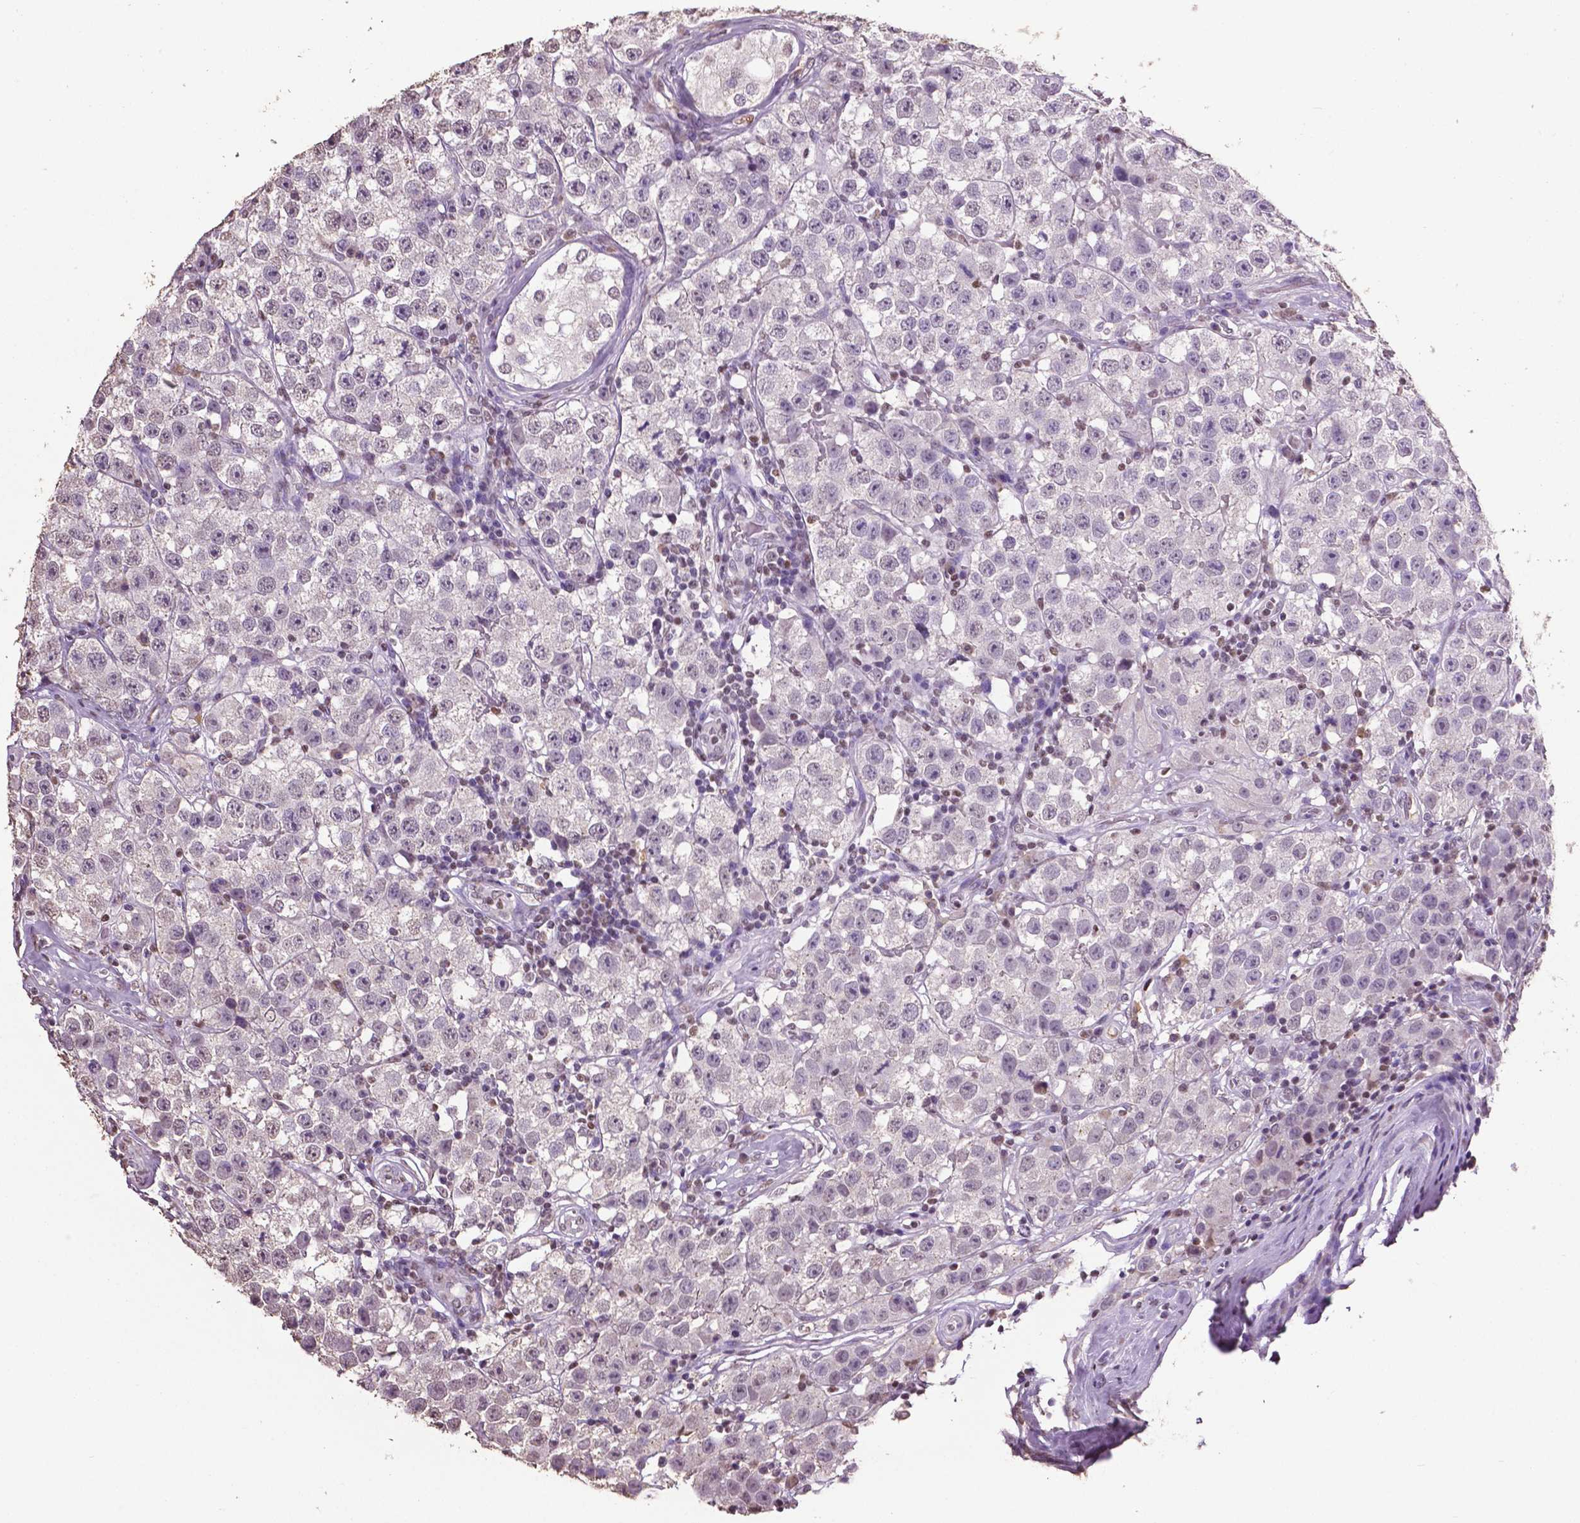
{"staining": {"intensity": "negative", "quantity": "none", "location": "none"}, "tissue": "testis cancer", "cell_type": "Tumor cells", "image_type": "cancer", "snomed": [{"axis": "morphology", "description": "Seminoma, NOS"}, {"axis": "topography", "description": "Testis"}], "caption": "Tumor cells show no significant protein positivity in seminoma (testis).", "gene": "RUNX3", "patient": {"sex": "male", "age": 34}}